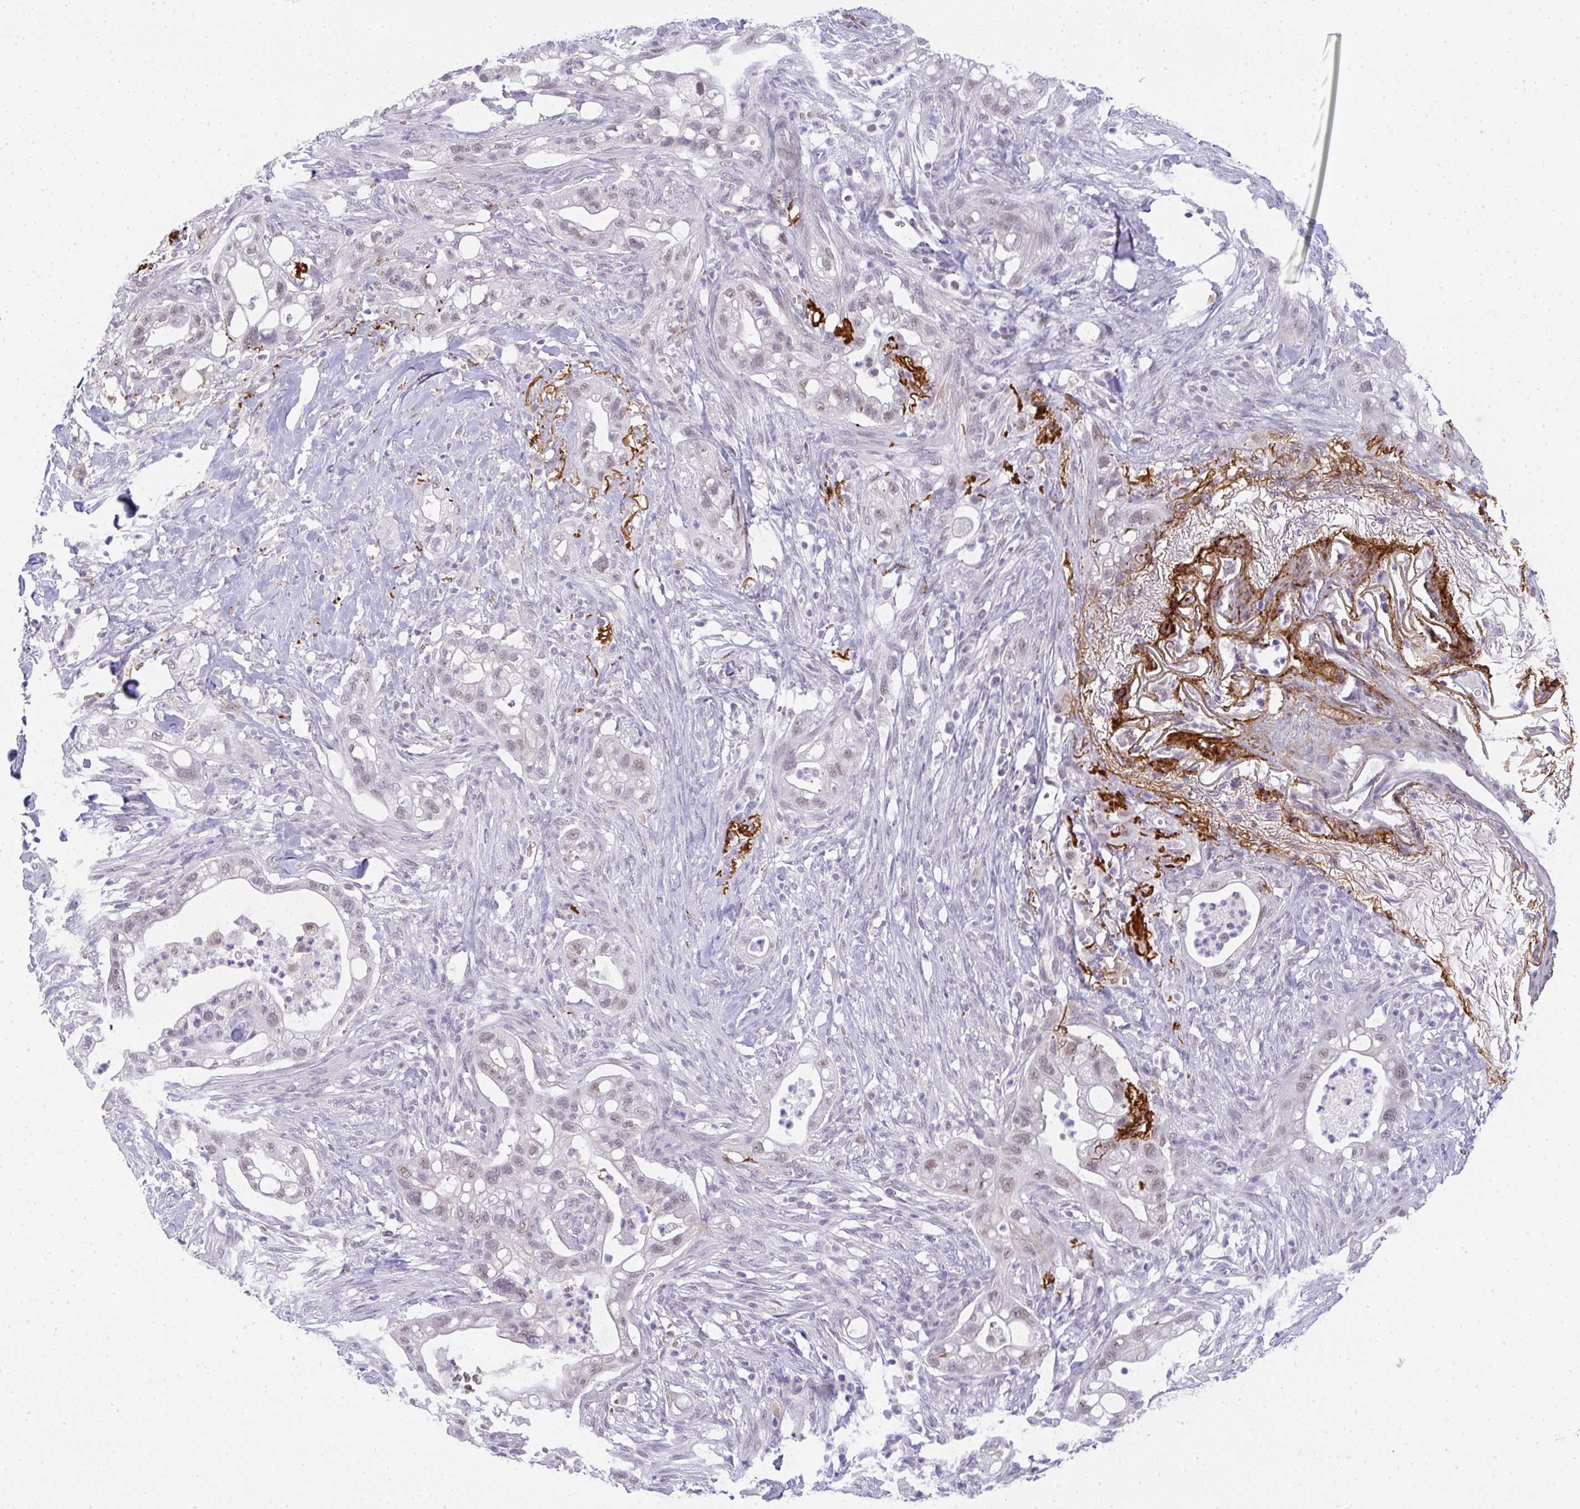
{"staining": {"intensity": "weak", "quantity": "<25%", "location": "nuclear"}, "tissue": "pancreatic cancer", "cell_type": "Tumor cells", "image_type": "cancer", "snomed": [{"axis": "morphology", "description": "Adenocarcinoma, NOS"}, {"axis": "topography", "description": "Pancreas"}], "caption": "IHC of human pancreatic cancer shows no positivity in tumor cells. (DAB IHC, high magnification).", "gene": "TNMD", "patient": {"sex": "male", "age": 44}}